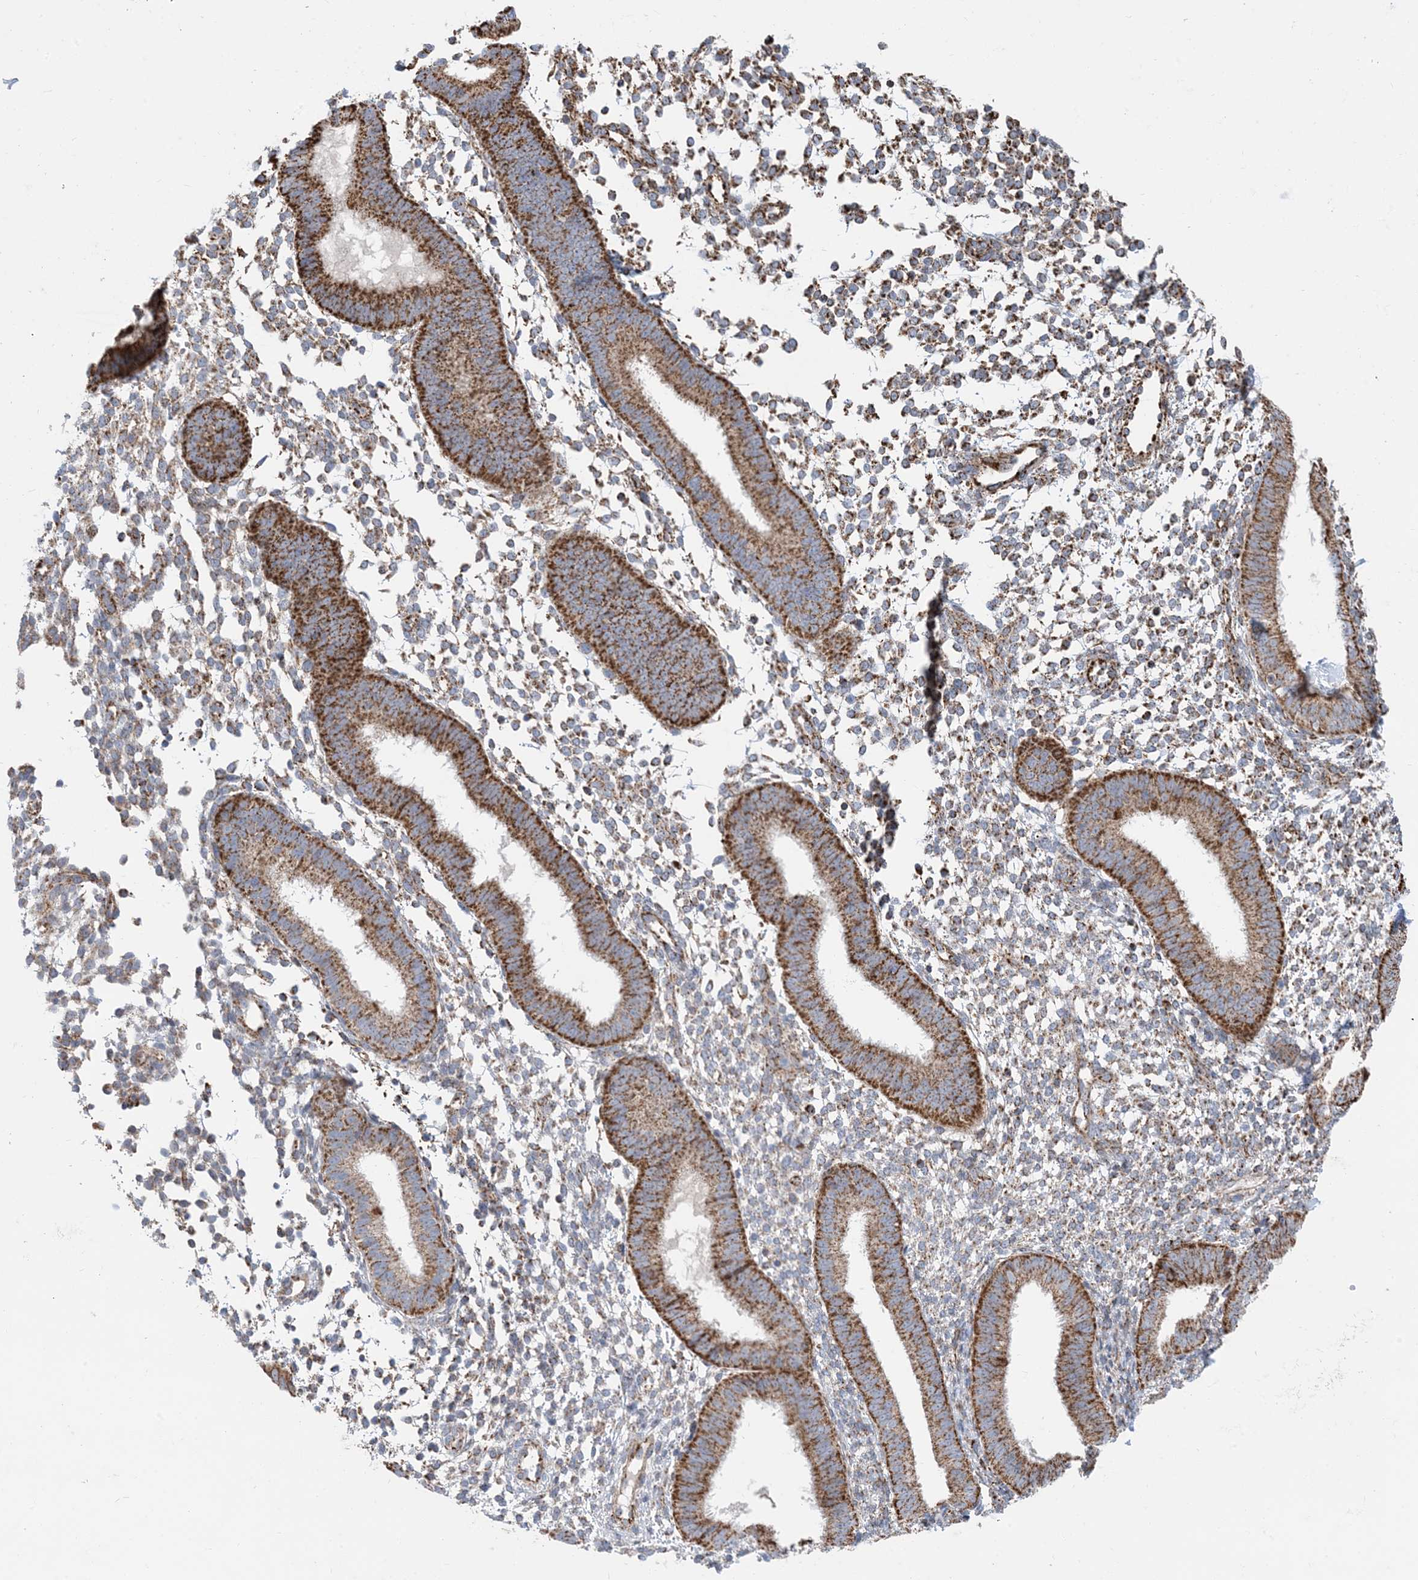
{"staining": {"intensity": "moderate", "quantity": ">75%", "location": "cytoplasmic/membranous"}, "tissue": "endometrium", "cell_type": "Cells in endometrial stroma", "image_type": "normal", "snomed": [{"axis": "morphology", "description": "Normal tissue, NOS"}, {"axis": "topography", "description": "Uterus"}, {"axis": "topography", "description": "Endometrium"}], "caption": "A high-resolution histopathology image shows immunohistochemistry (IHC) staining of normal endometrium, which demonstrates moderate cytoplasmic/membranous positivity in approximately >75% of cells in endometrial stroma.", "gene": "PCDHGA1", "patient": {"sex": "female", "age": 48}}